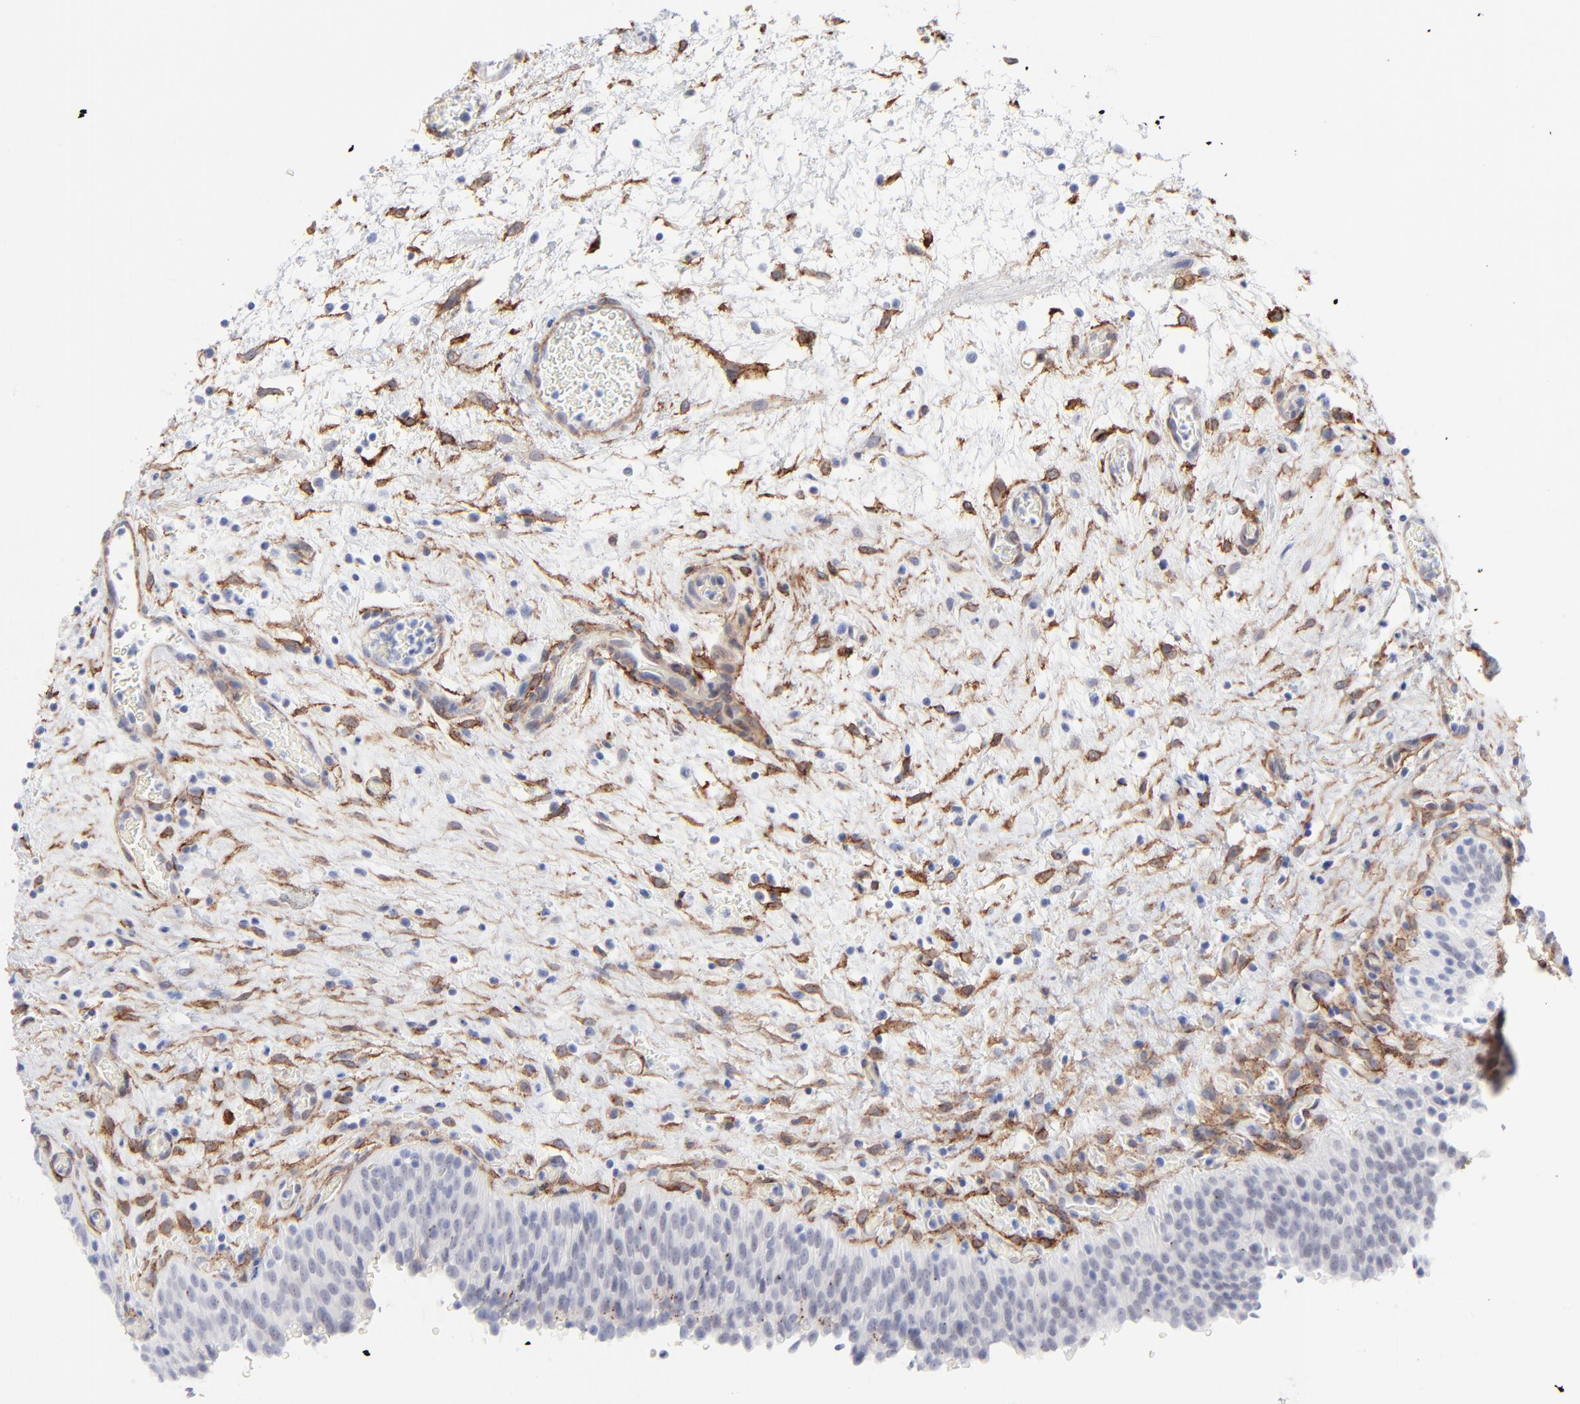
{"staining": {"intensity": "negative", "quantity": "none", "location": "none"}, "tissue": "urinary bladder", "cell_type": "Urothelial cells", "image_type": "normal", "snomed": [{"axis": "morphology", "description": "Normal tissue, NOS"}, {"axis": "topography", "description": "Urinary bladder"}], "caption": "Urothelial cells show no significant positivity in normal urinary bladder.", "gene": "PDGFRB", "patient": {"sex": "male", "age": 51}}